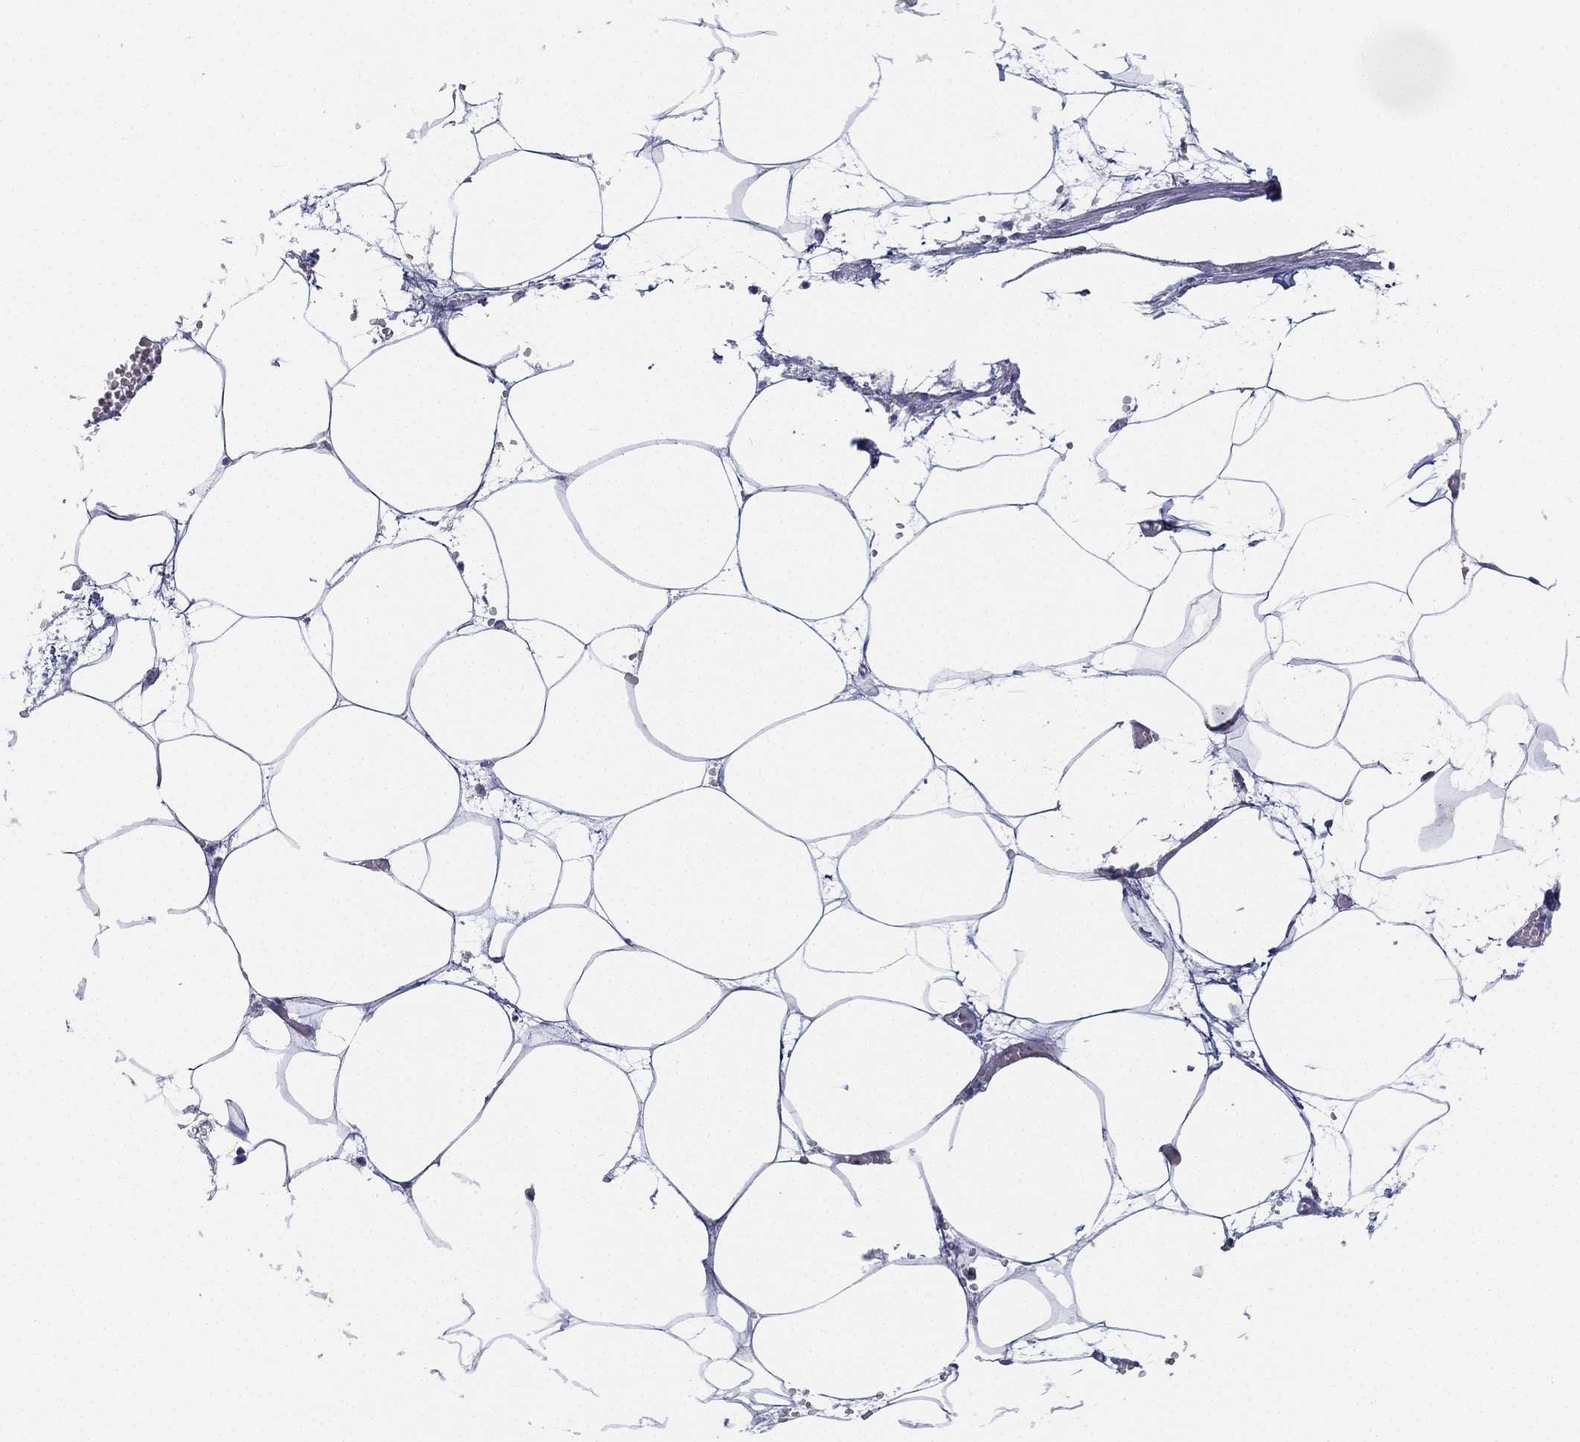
{"staining": {"intensity": "negative", "quantity": "none", "location": "none"}, "tissue": "adipose tissue", "cell_type": "Adipocytes", "image_type": "normal", "snomed": [{"axis": "morphology", "description": "Normal tissue, NOS"}, {"axis": "topography", "description": "Adipose tissue"}, {"axis": "topography", "description": "Pancreas"}, {"axis": "topography", "description": "Peripheral nerve tissue"}], "caption": "Protein analysis of normal adipose tissue shows no significant staining in adipocytes.", "gene": "NPC2", "patient": {"sex": "female", "age": 58}}